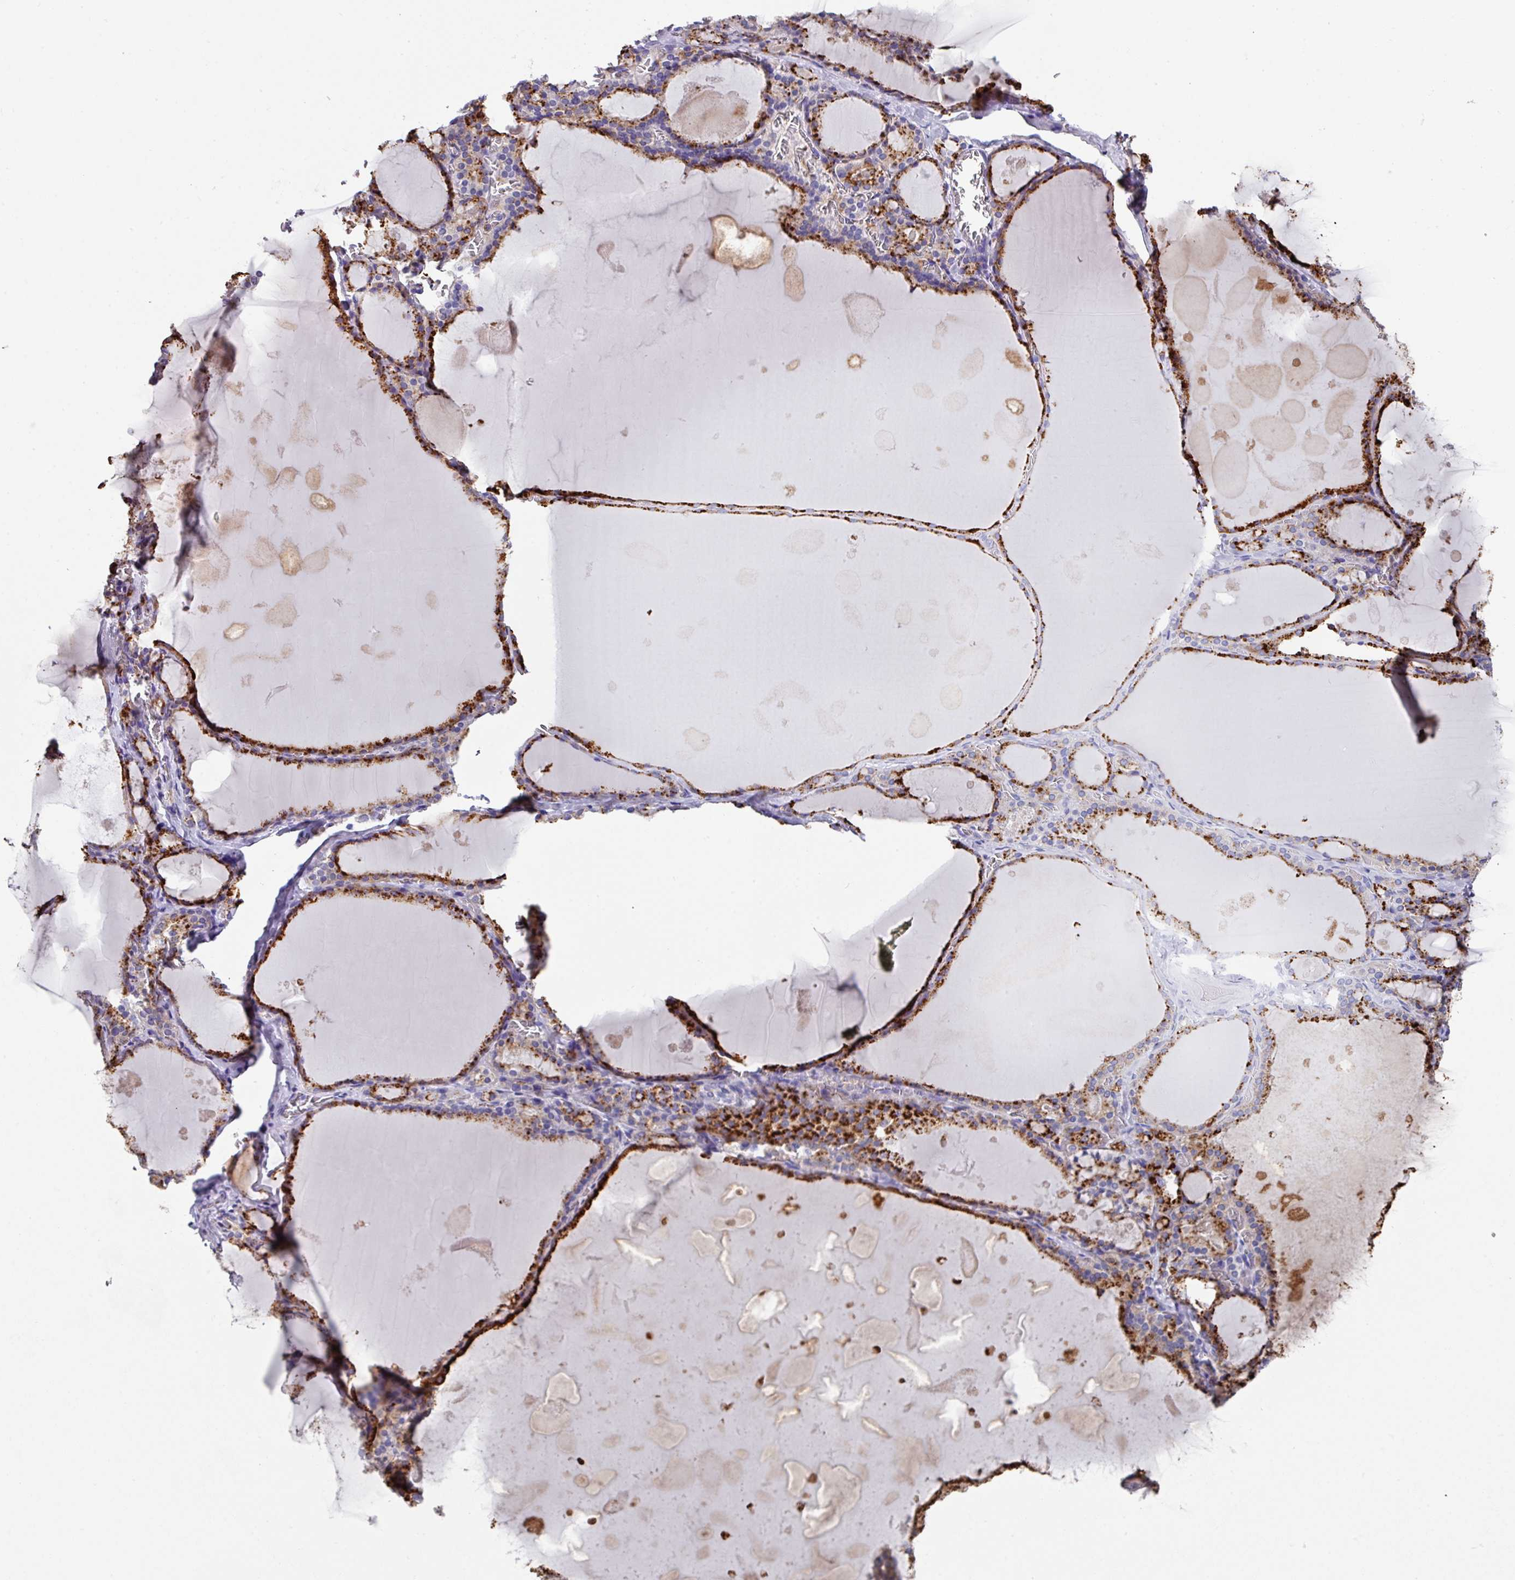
{"staining": {"intensity": "strong", "quantity": "25%-75%", "location": "cytoplasmic/membranous"}, "tissue": "thyroid gland", "cell_type": "Glandular cells", "image_type": "normal", "snomed": [{"axis": "morphology", "description": "Normal tissue, NOS"}, {"axis": "topography", "description": "Thyroid gland"}], "caption": "Immunohistochemical staining of unremarkable thyroid gland reveals 25%-75% levels of strong cytoplasmic/membranous protein positivity in about 25%-75% of glandular cells. The staining was performed using DAB to visualize the protein expression in brown, while the nuclei were stained in blue with hematoxylin (Magnification: 20x).", "gene": "CPVL", "patient": {"sex": "male", "age": 56}}